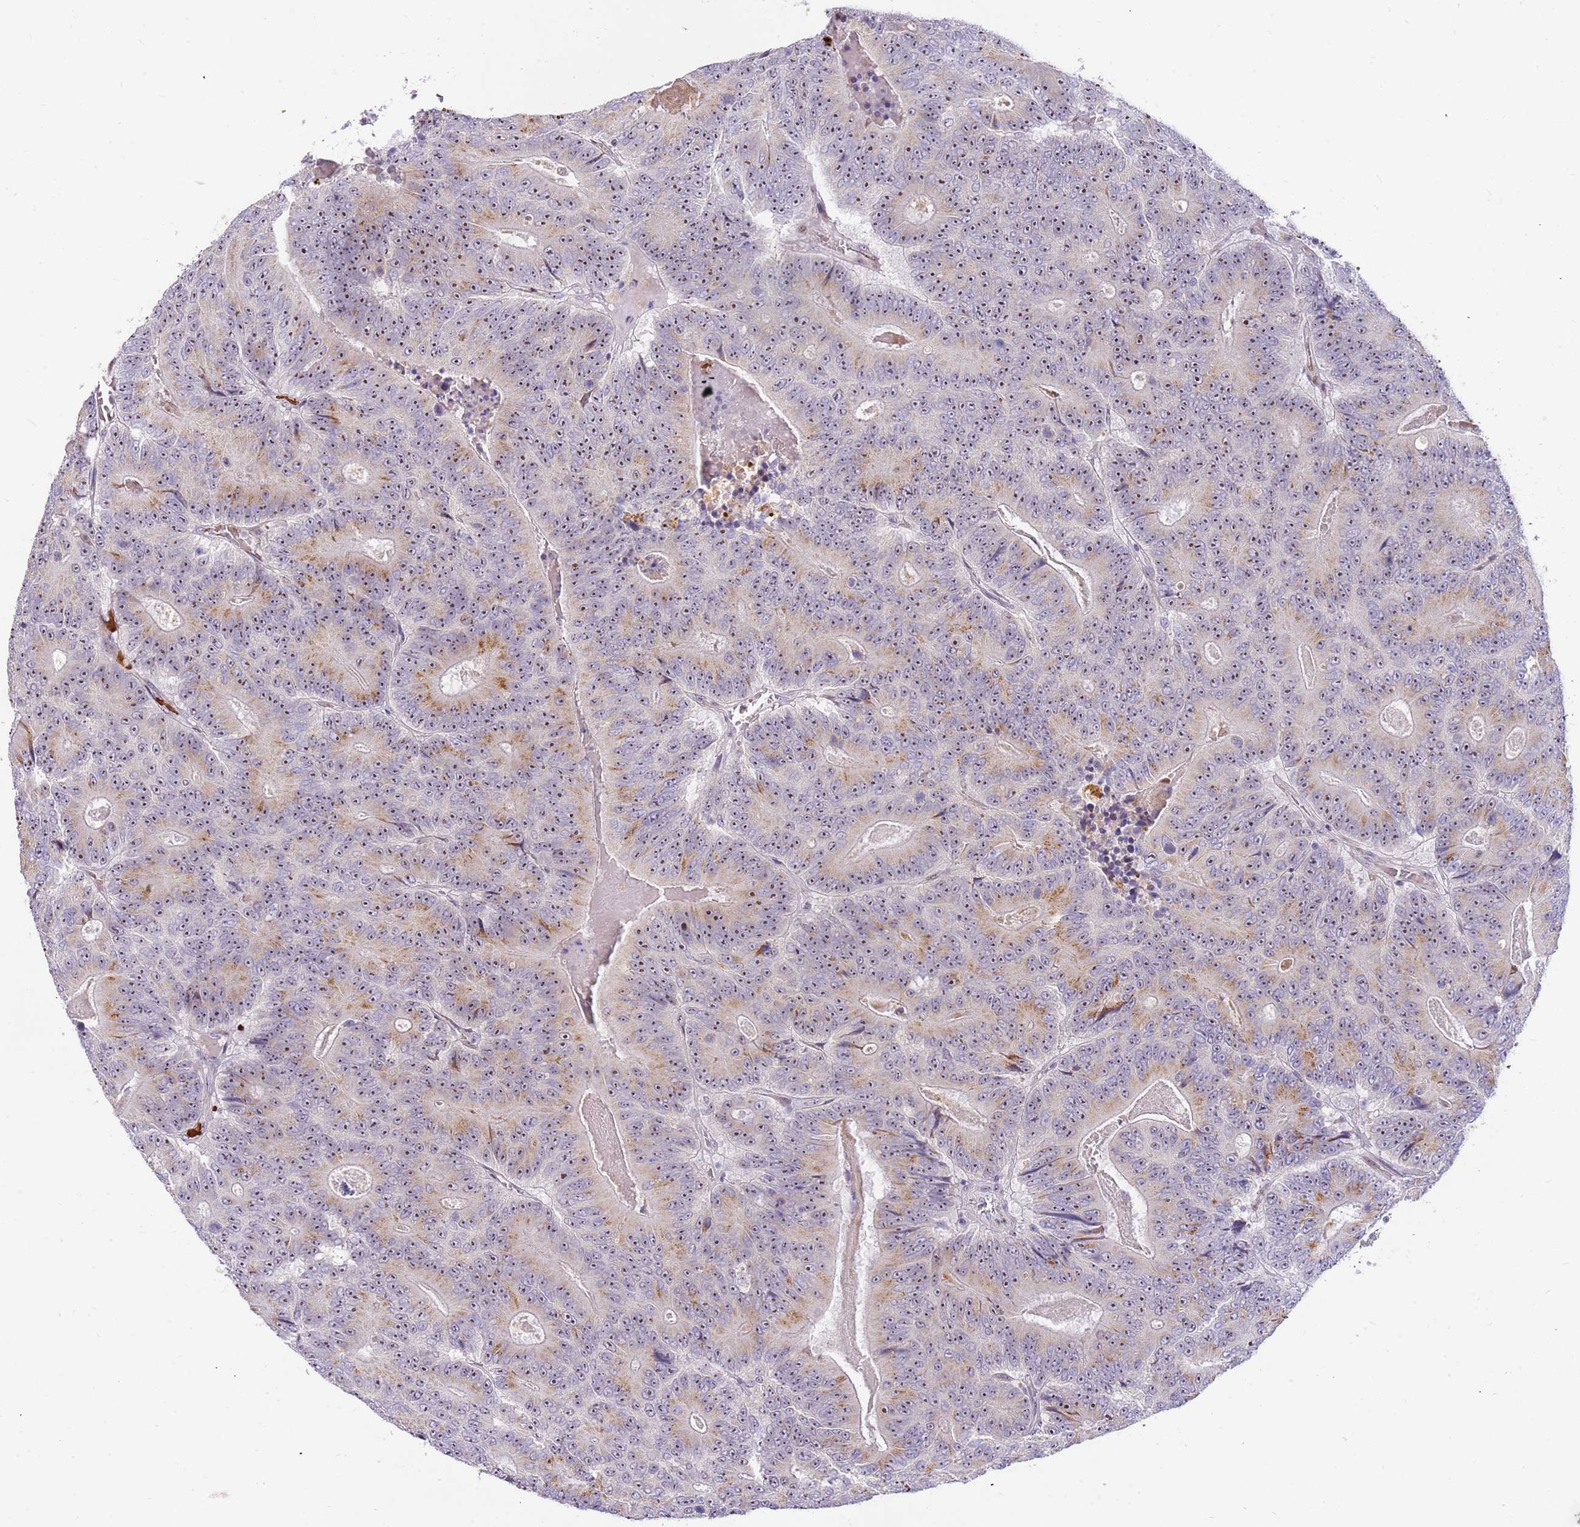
{"staining": {"intensity": "moderate", "quantity": ">75%", "location": "cytoplasmic/membranous,nuclear"}, "tissue": "colorectal cancer", "cell_type": "Tumor cells", "image_type": "cancer", "snomed": [{"axis": "morphology", "description": "Adenocarcinoma, NOS"}, {"axis": "topography", "description": "Colon"}], "caption": "Protein expression analysis of colorectal cancer exhibits moderate cytoplasmic/membranous and nuclear staining in about >75% of tumor cells. (brown staining indicates protein expression, while blue staining denotes nuclei).", "gene": "DNAJA3", "patient": {"sex": "male", "age": 83}}